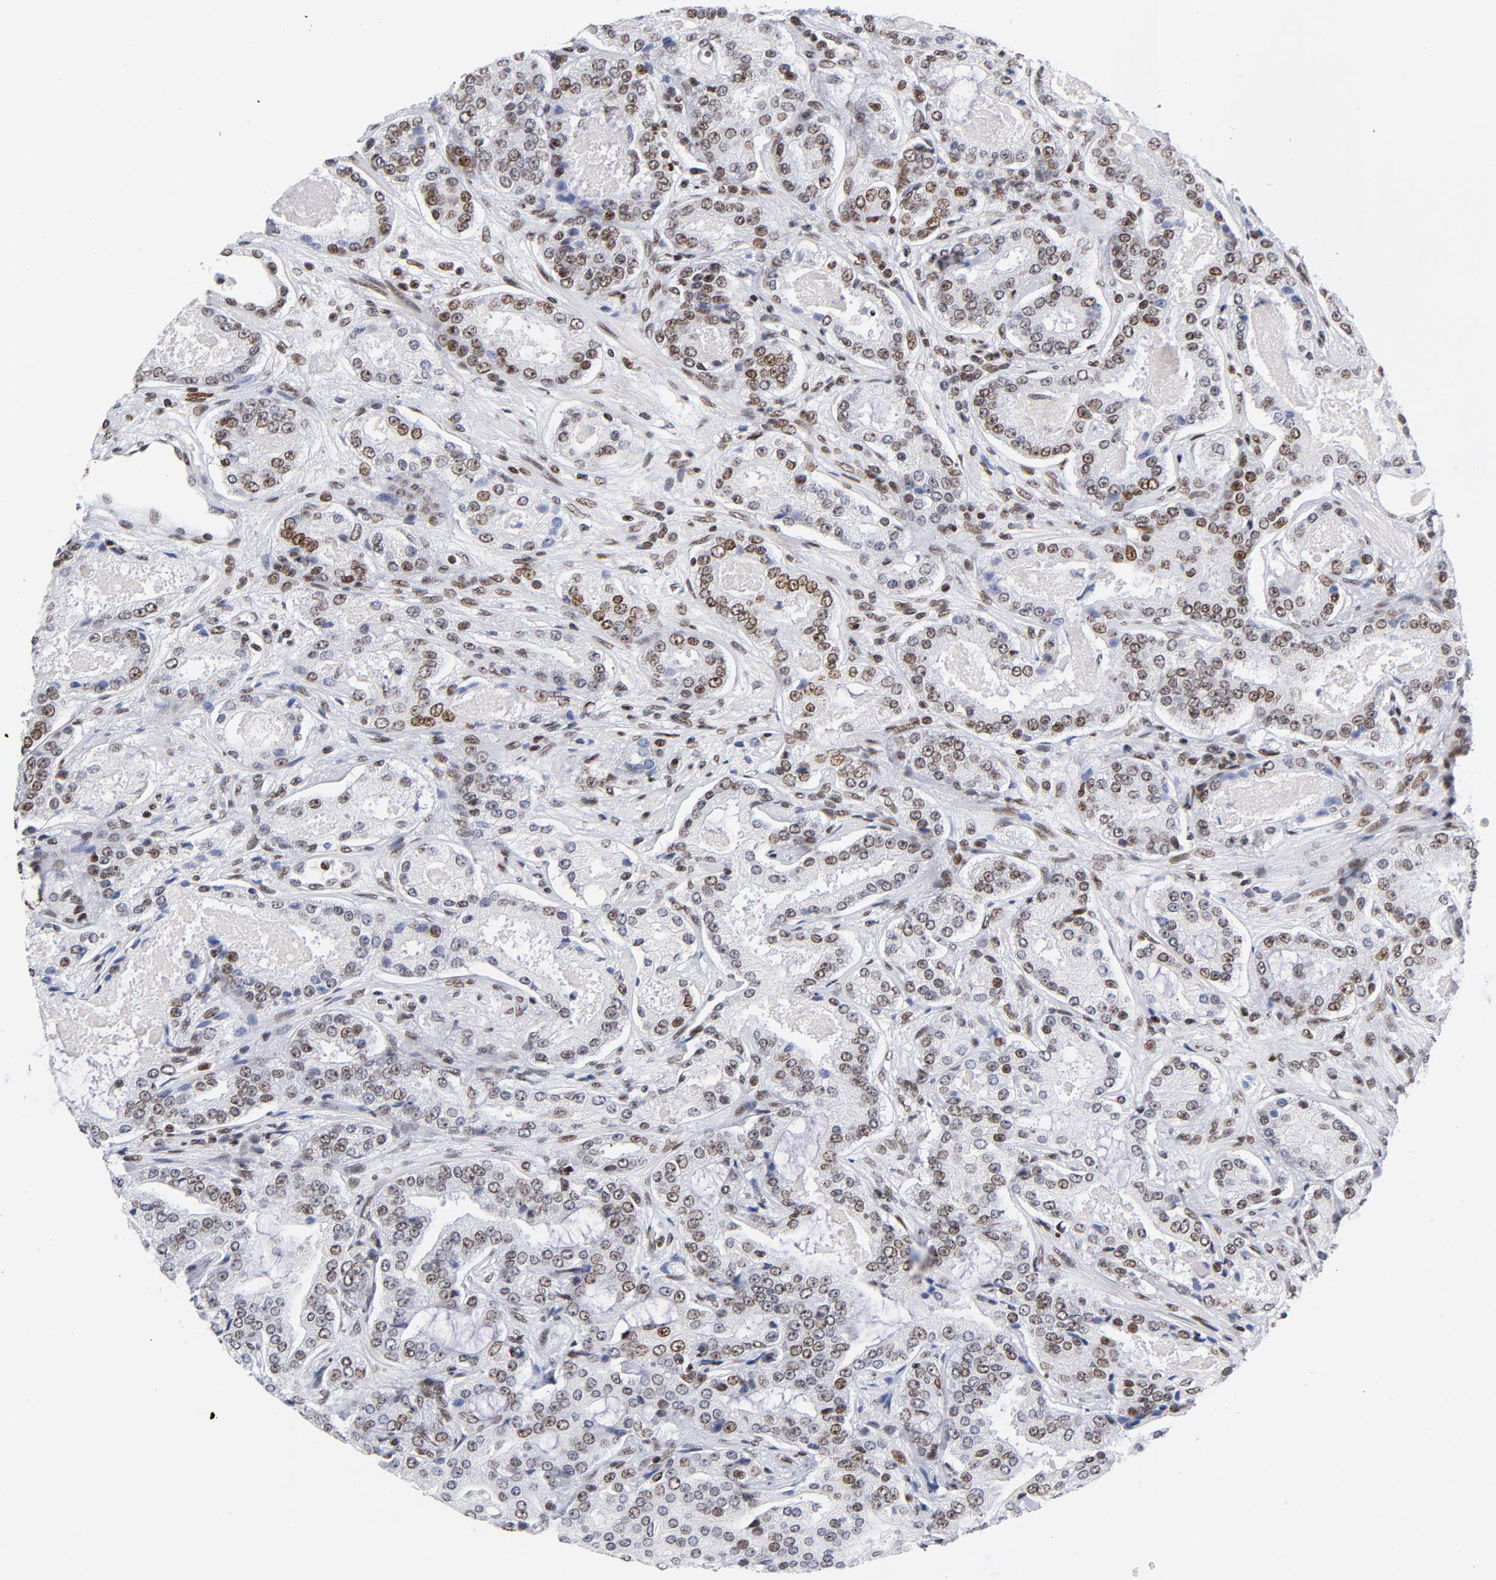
{"staining": {"intensity": "moderate", "quantity": "25%-75%", "location": "nuclear"}, "tissue": "prostate cancer", "cell_type": "Tumor cells", "image_type": "cancer", "snomed": [{"axis": "morphology", "description": "Adenocarcinoma, High grade"}, {"axis": "topography", "description": "Prostate"}], "caption": "Immunohistochemistry (IHC) of human adenocarcinoma (high-grade) (prostate) shows medium levels of moderate nuclear staining in about 25%-75% of tumor cells. (DAB (3,3'-diaminobenzidine) = brown stain, brightfield microscopy at high magnification).", "gene": "TOP2B", "patient": {"sex": "male", "age": 72}}